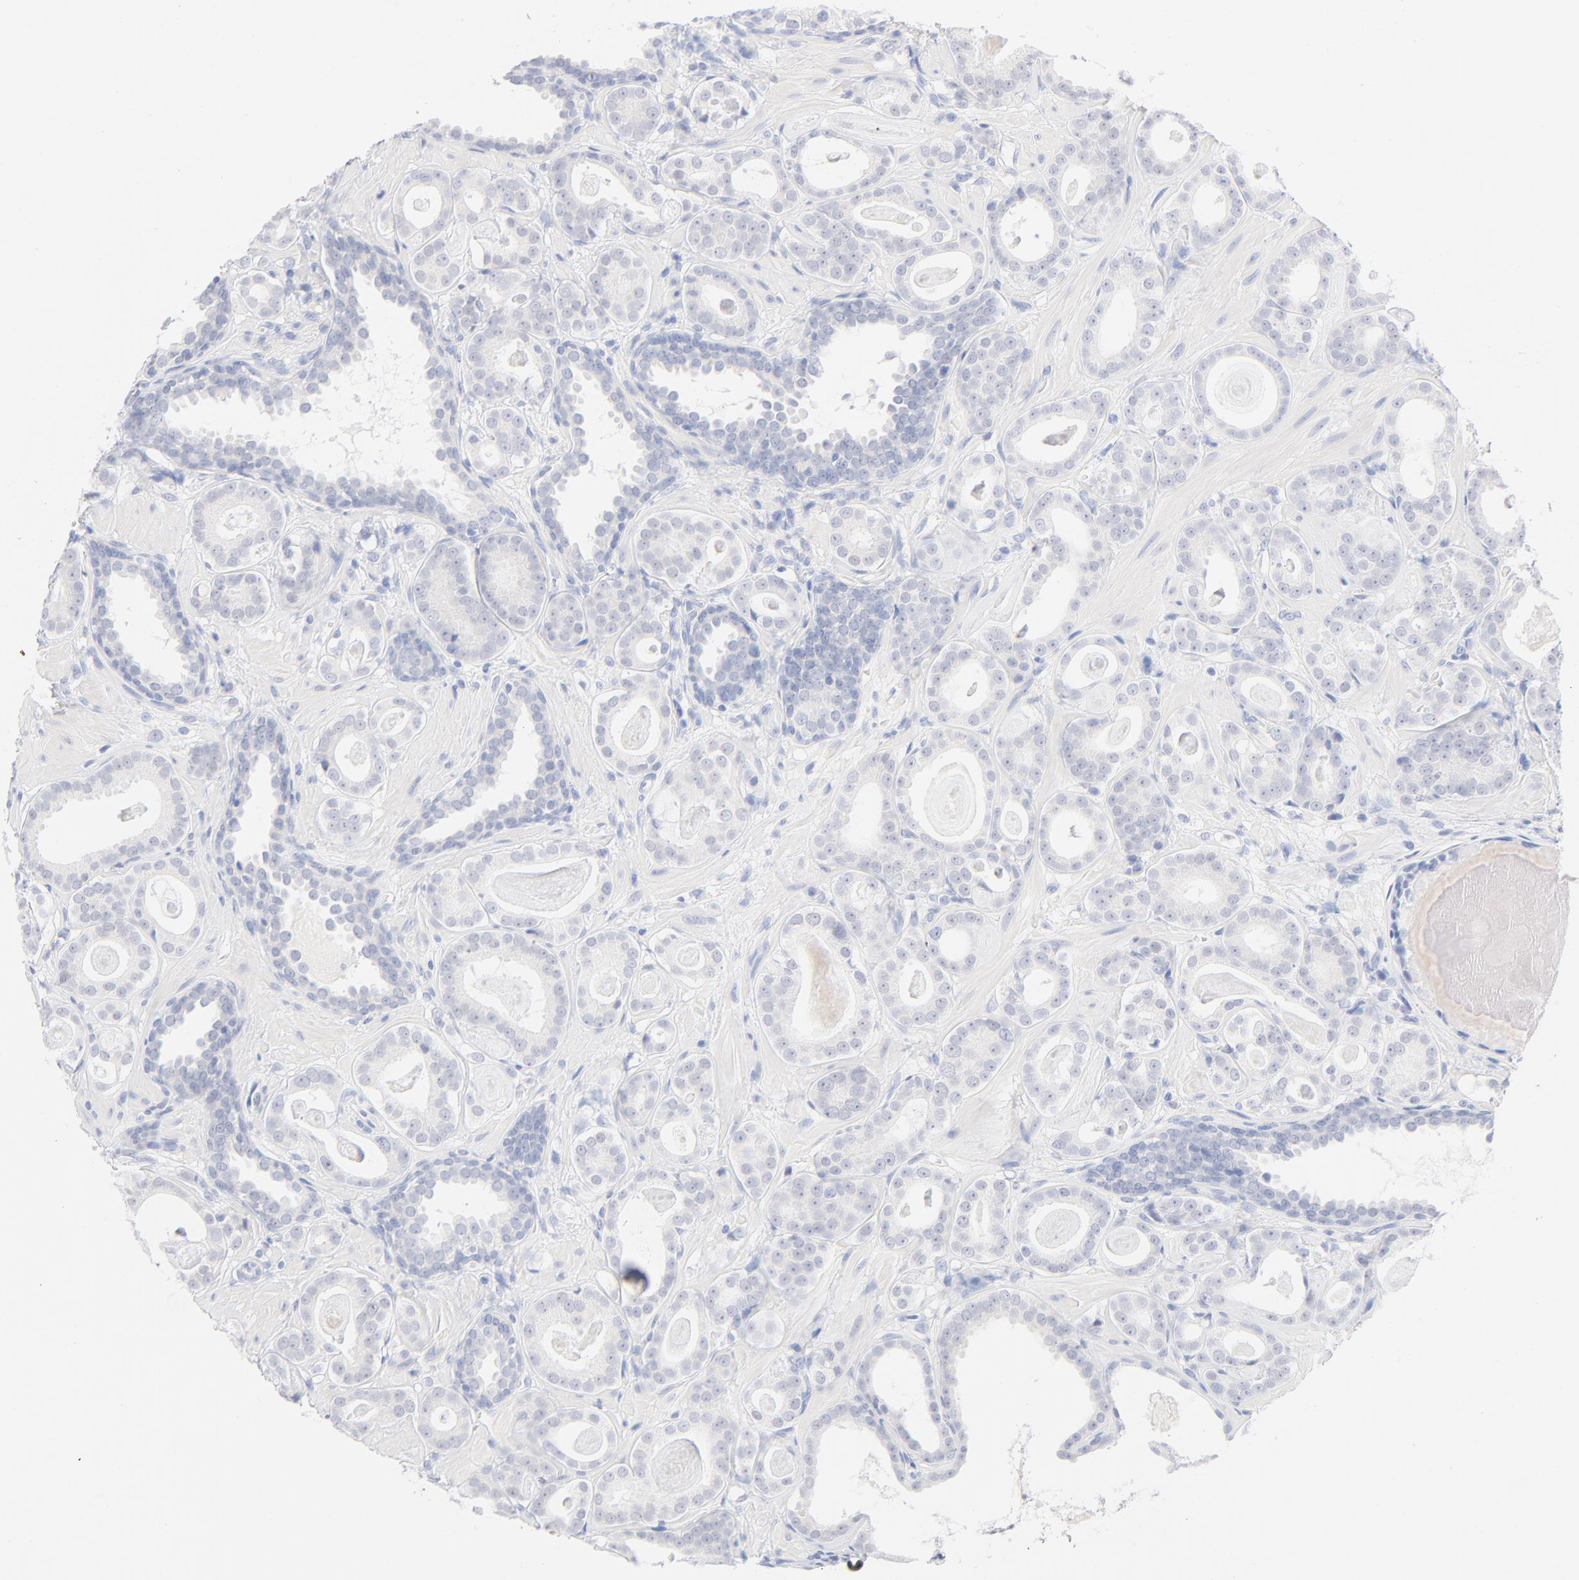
{"staining": {"intensity": "negative", "quantity": "none", "location": "none"}, "tissue": "prostate cancer", "cell_type": "Tumor cells", "image_type": "cancer", "snomed": [{"axis": "morphology", "description": "Adenocarcinoma, Low grade"}, {"axis": "topography", "description": "Prostate"}], "caption": "Prostate low-grade adenocarcinoma stained for a protein using immunohistochemistry (IHC) shows no staining tumor cells.", "gene": "ONECUT1", "patient": {"sex": "male", "age": 57}}